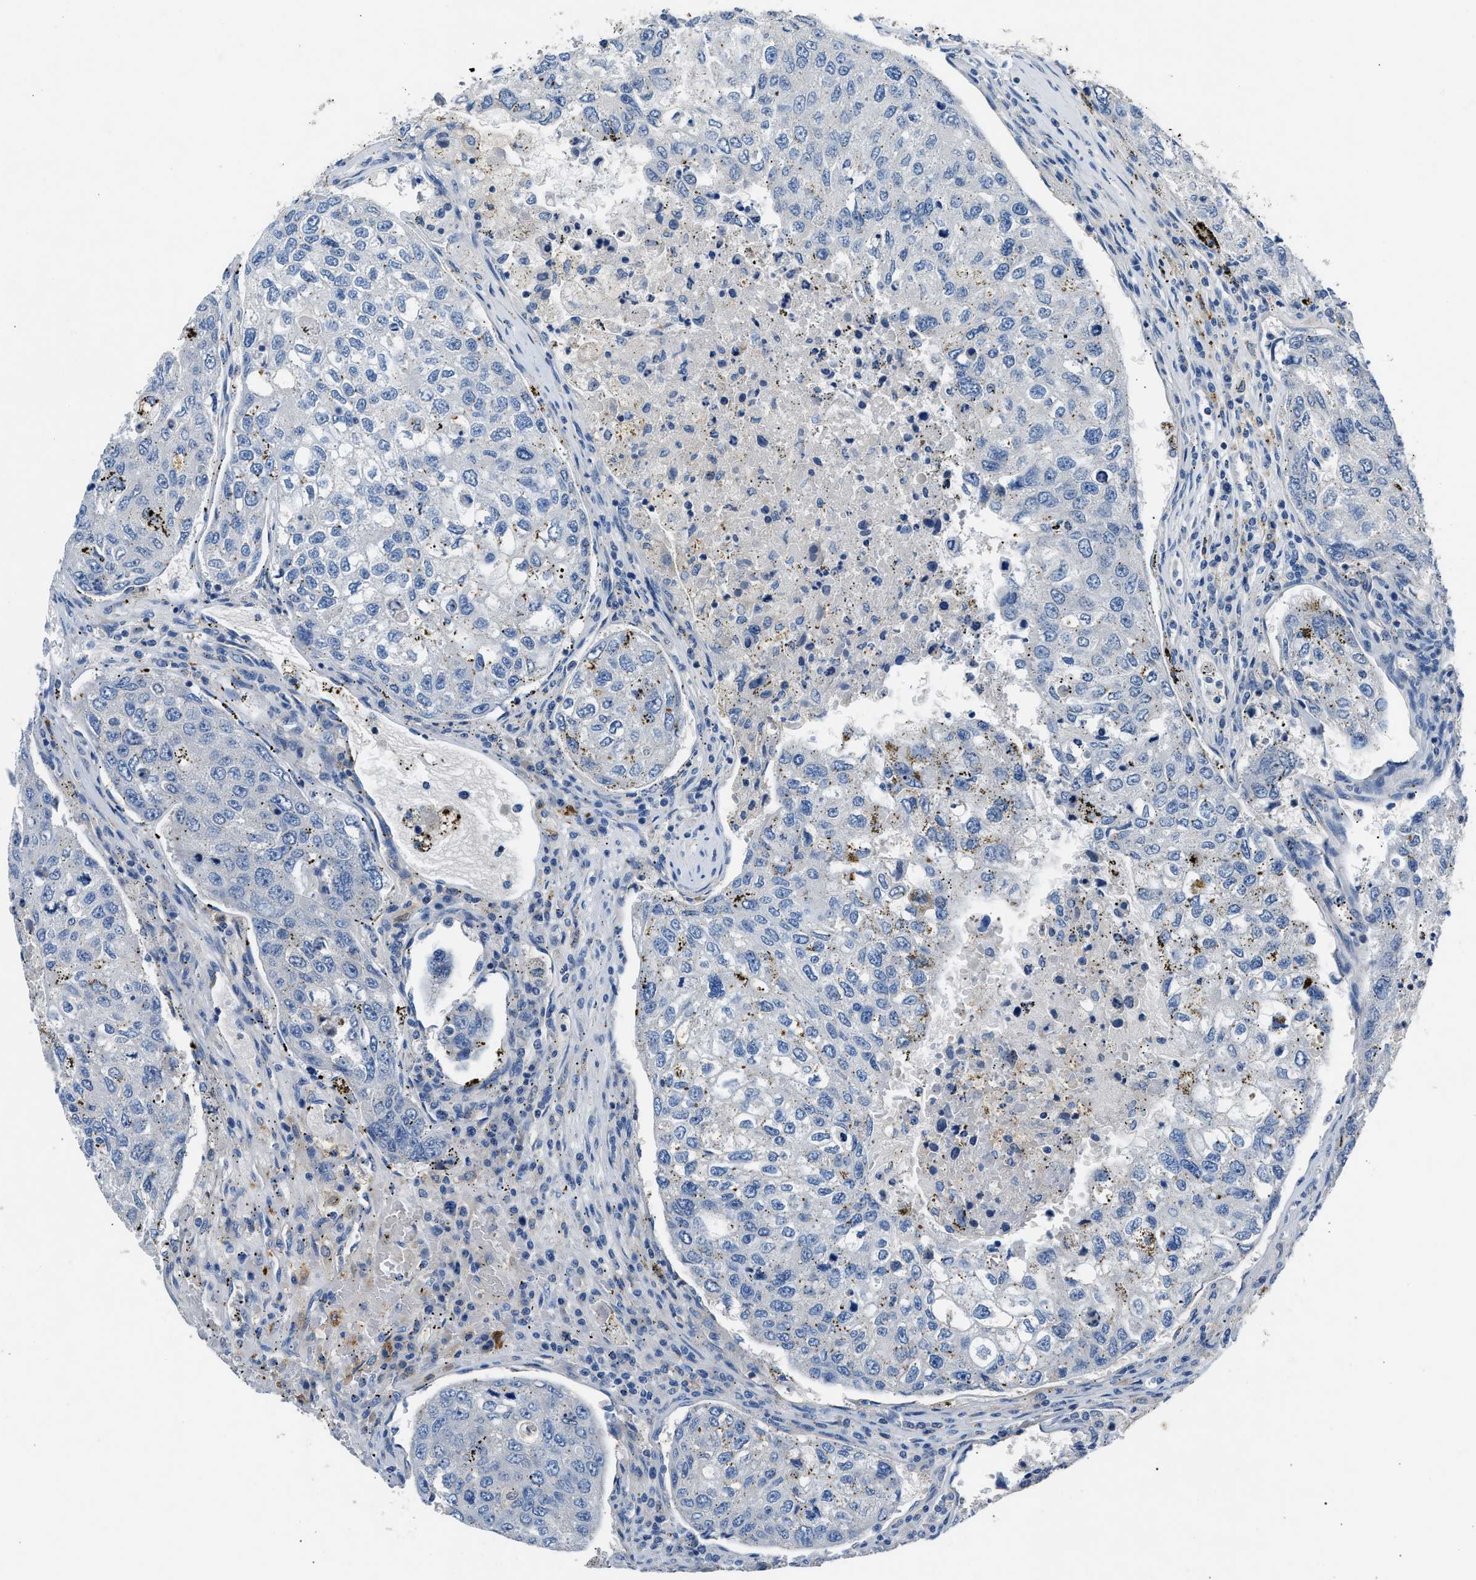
{"staining": {"intensity": "negative", "quantity": "none", "location": "none"}, "tissue": "urothelial cancer", "cell_type": "Tumor cells", "image_type": "cancer", "snomed": [{"axis": "morphology", "description": "Urothelial carcinoma, High grade"}, {"axis": "topography", "description": "Lymph node"}, {"axis": "topography", "description": "Urinary bladder"}], "caption": "High magnification brightfield microscopy of urothelial cancer stained with DAB (3,3'-diaminobenzidine) (brown) and counterstained with hematoxylin (blue): tumor cells show no significant expression.", "gene": "DNAAF5", "patient": {"sex": "male", "age": 51}}